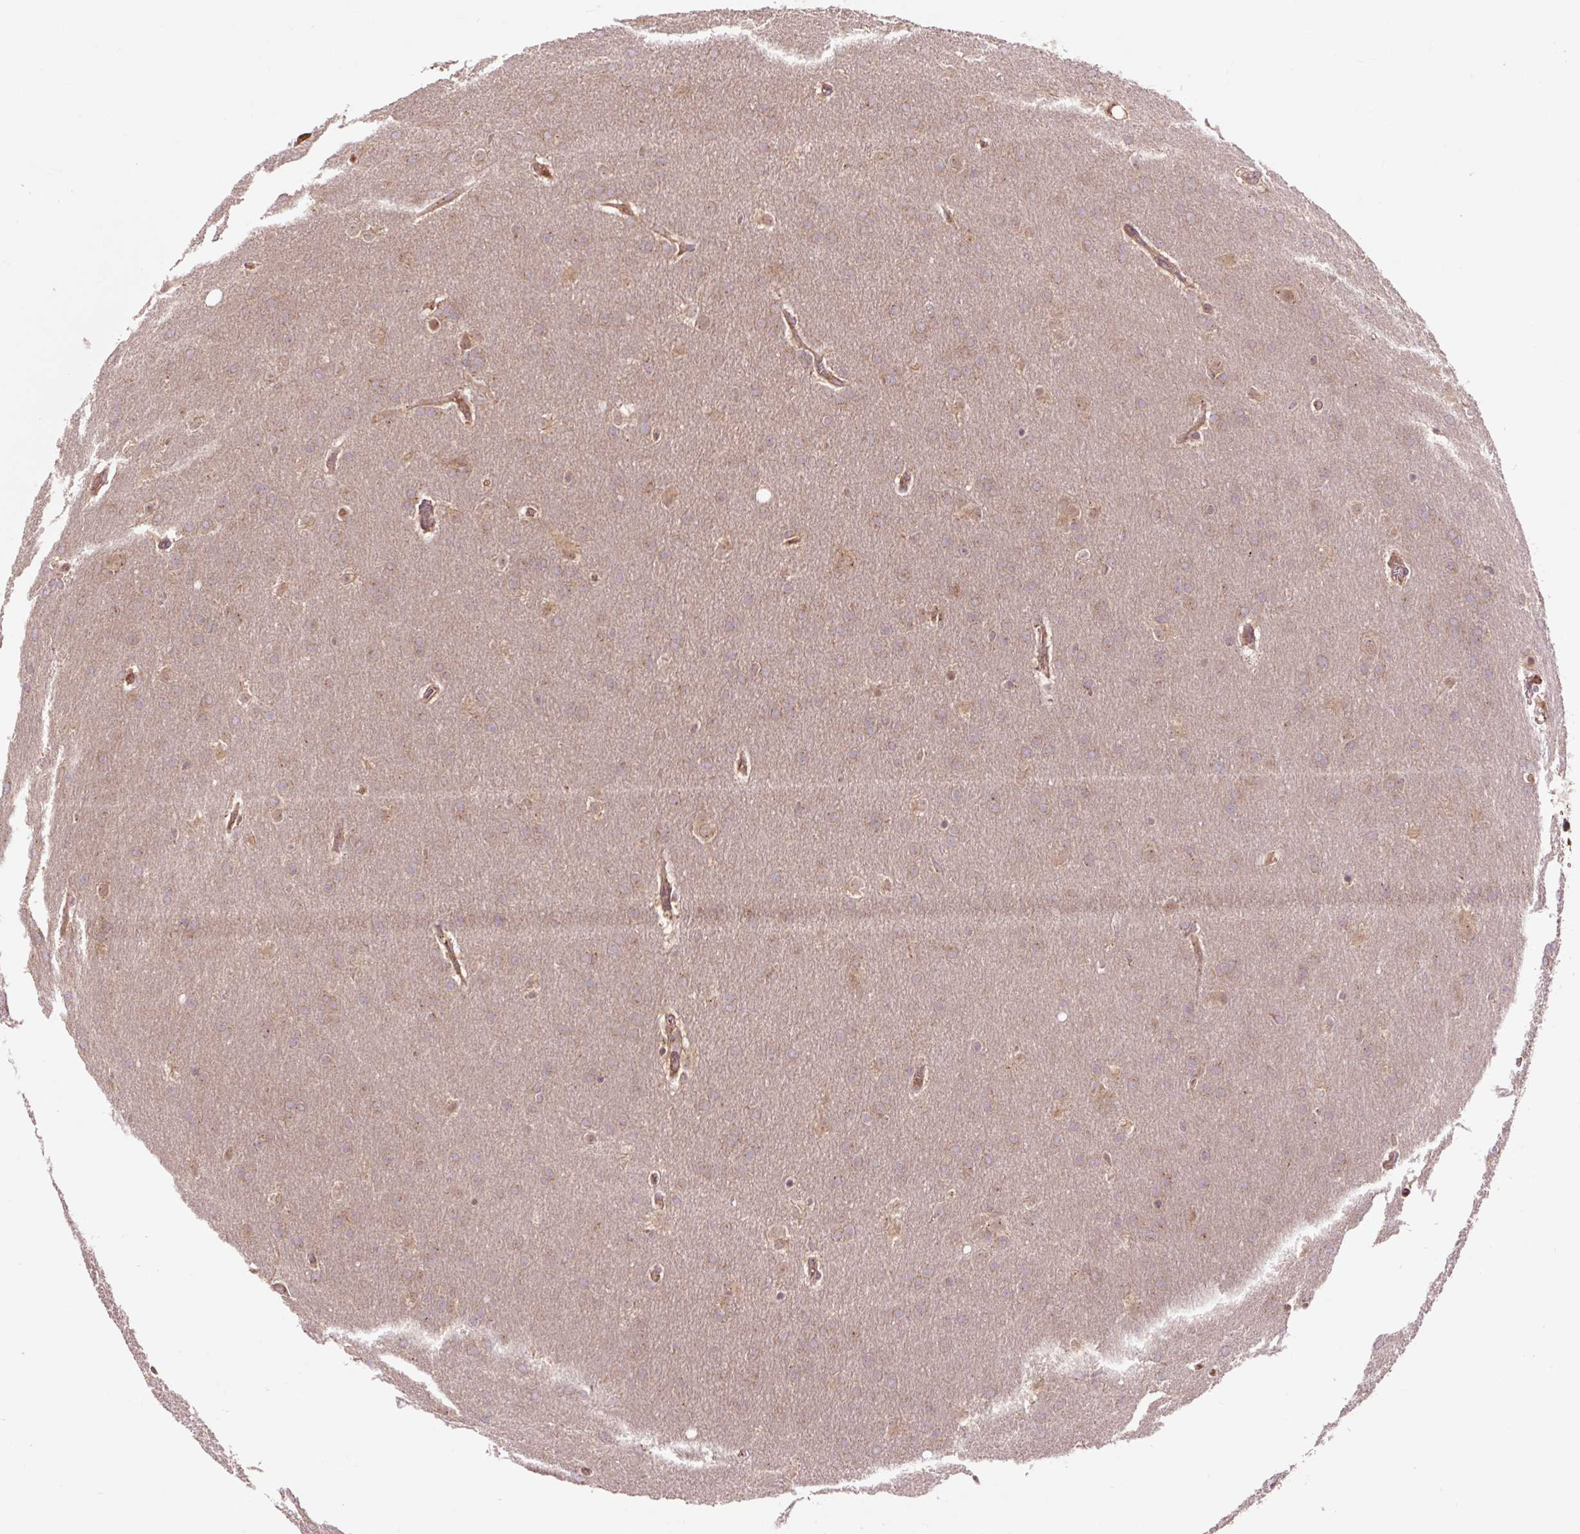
{"staining": {"intensity": "weak", "quantity": "<25%", "location": "cytoplasmic/membranous"}, "tissue": "glioma", "cell_type": "Tumor cells", "image_type": "cancer", "snomed": [{"axis": "morphology", "description": "Glioma, malignant, Low grade"}, {"axis": "topography", "description": "Brain"}], "caption": "IHC image of neoplastic tissue: human malignant low-grade glioma stained with DAB demonstrates no significant protein staining in tumor cells.", "gene": "MMS19", "patient": {"sex": "female", "age": 32}}